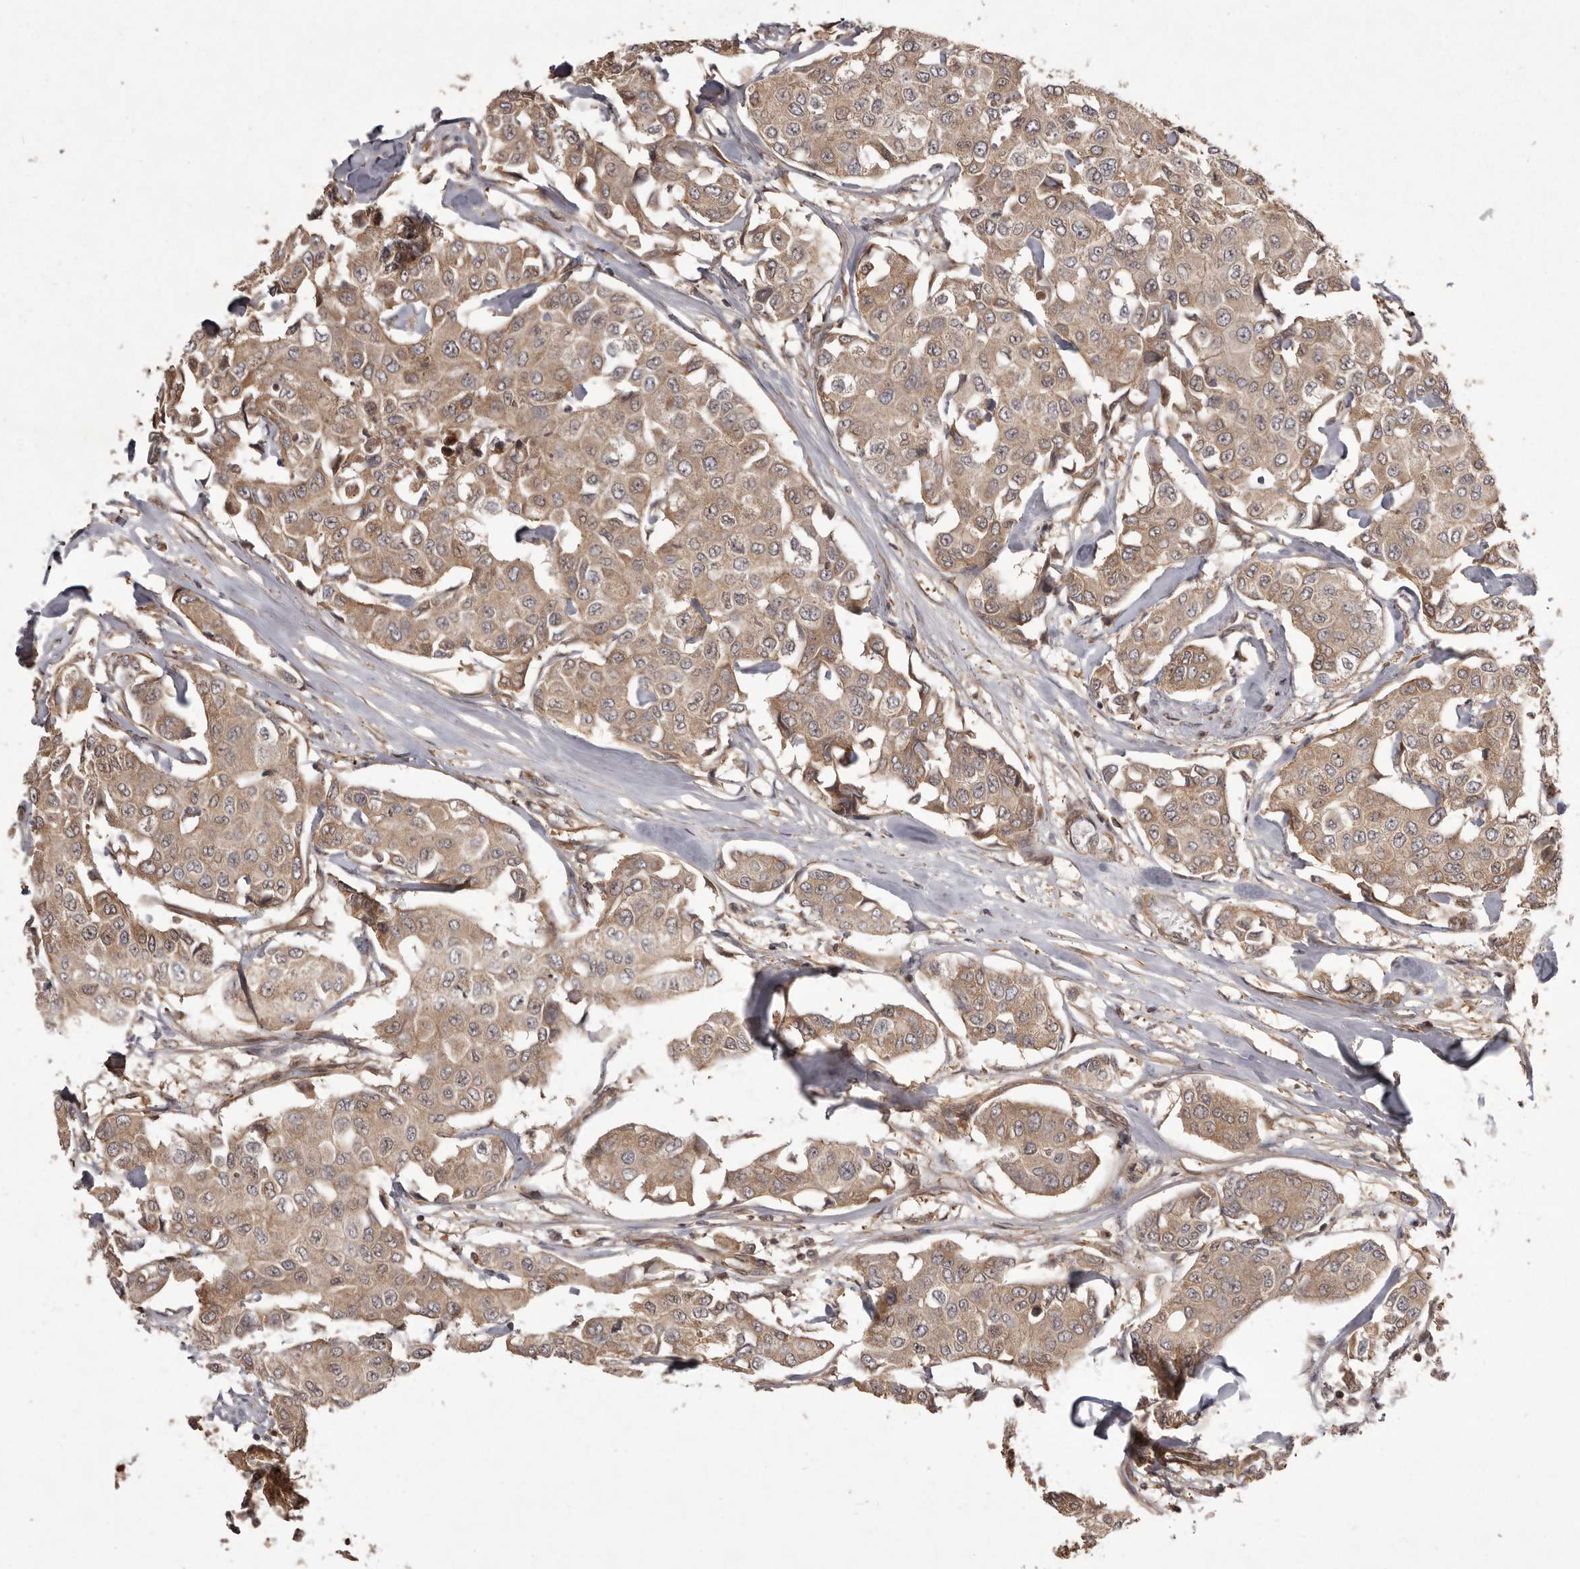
{"staining": {"intensity": "moderate", "quantity": ">75%", "location": "cytoplasmic/membranous"}, "tissue": "breast cancer", "cell_type": "Tumor cells", "image_type": "cancer", "snomed": [{"axis": "morphology", "description": "Duct carcinoma"}, {"axis": "topography", "description": "Breast"}], "caption": "This is an image of immunohistochemistry (IHC) staining of breast intraductal carcinoma, which shows moderate positivity in the cytoplasmic/membranous of tumor cells.", "gene": "NFKBIA", "patient": {"sex": "female", "age": 80}}